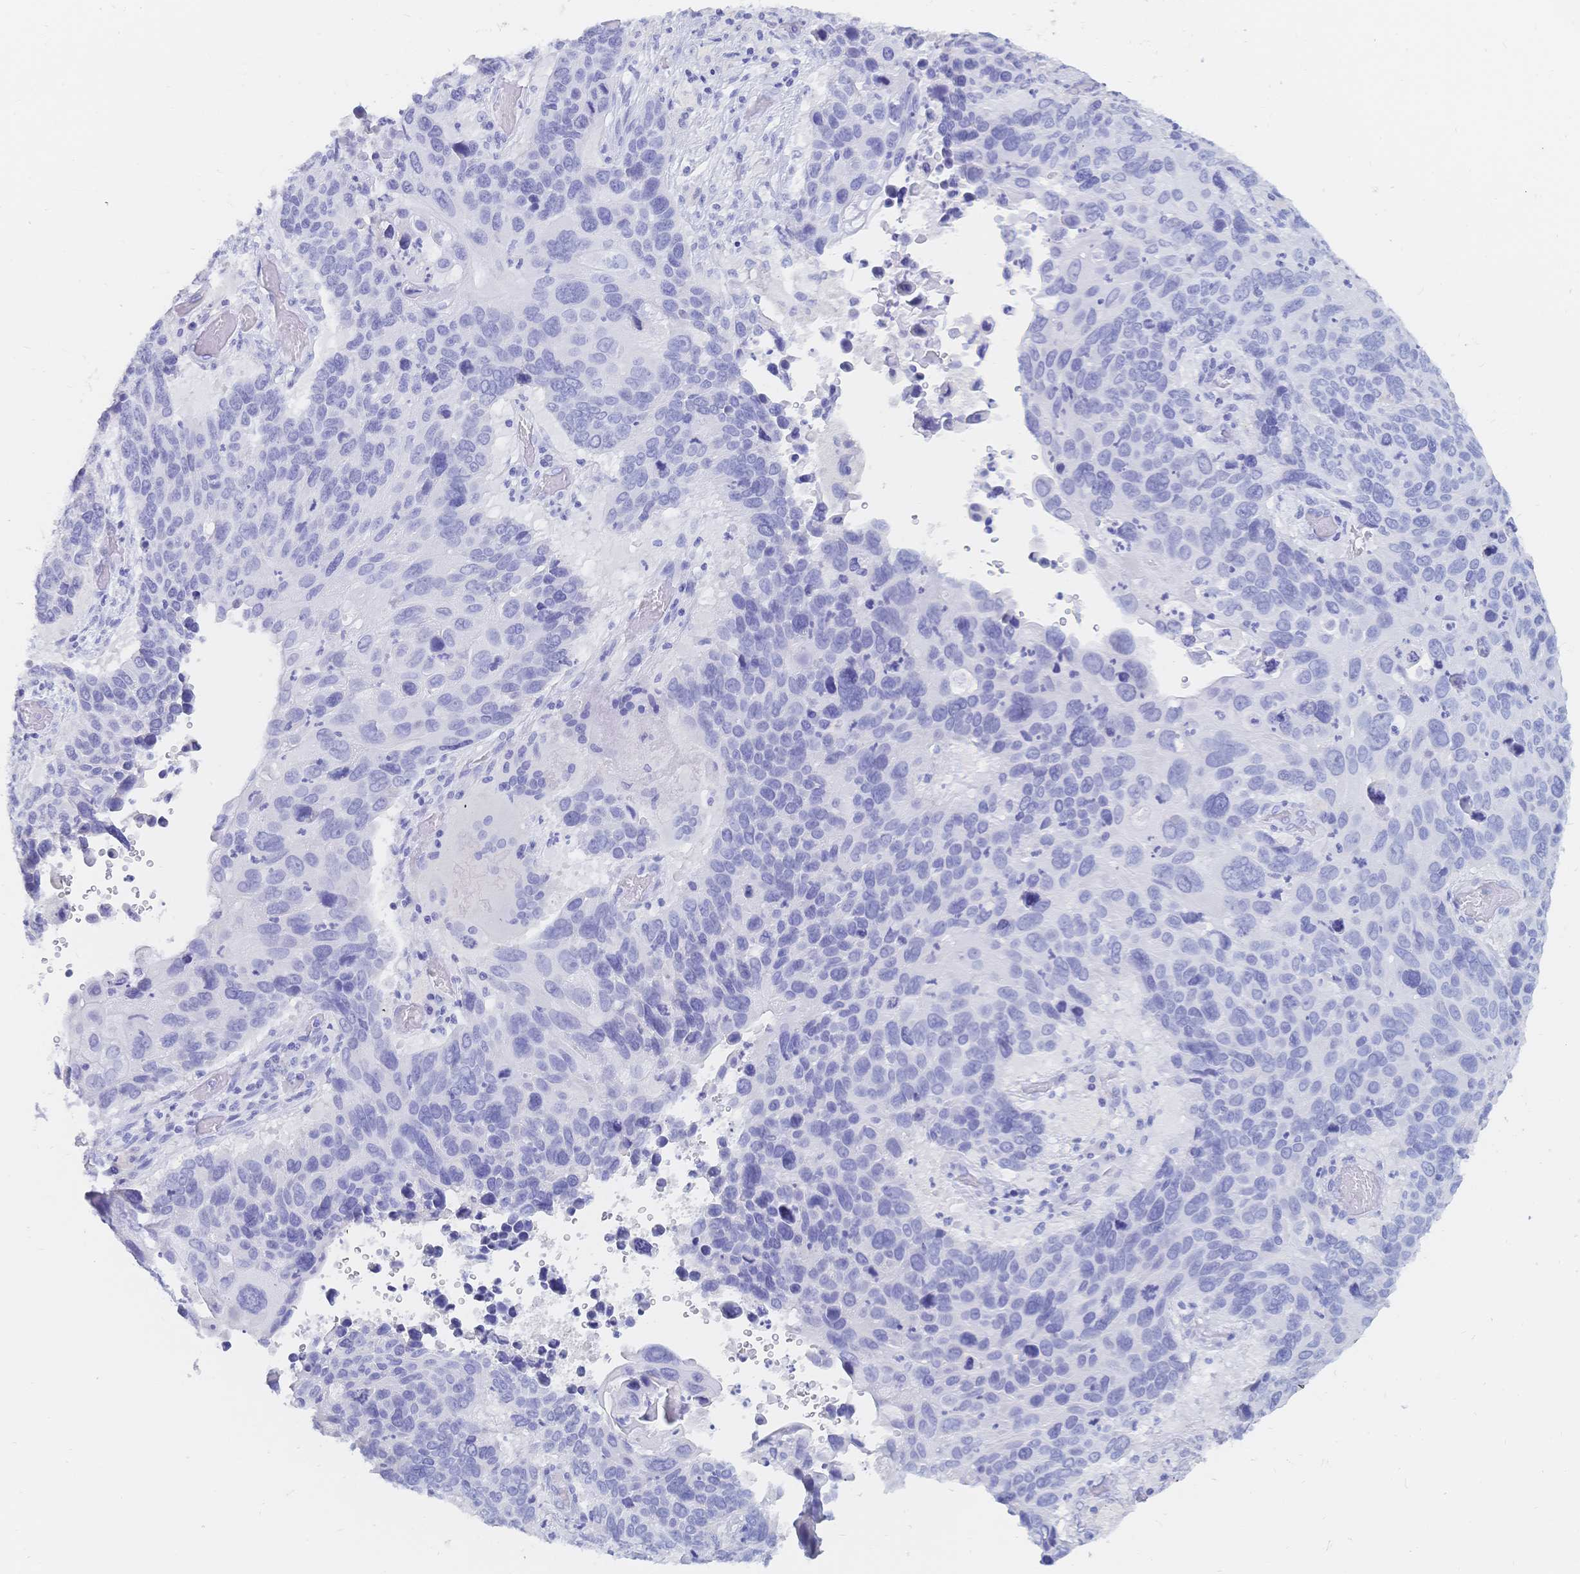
{"staining": {"intensity": "negative", "quantity": "none", "location": "none"}, "tissue": "lung cancer", "cell_type": "Tumor cells", "image_type": "cancer", "snomed": [{"axis": "morphology", "description": "Squamous cell carcinoma, NOS"}, {"axis": "topography", "description": "Lung"}], "caption": "Lung cancer (squamous cell carcinoma) was stained to show a protein in brown. There is no significant staining in tumor cells. Nuclei are stained in blue.", "gene": "MEP1B", "patient": {"sex": "male", "age": 68}}